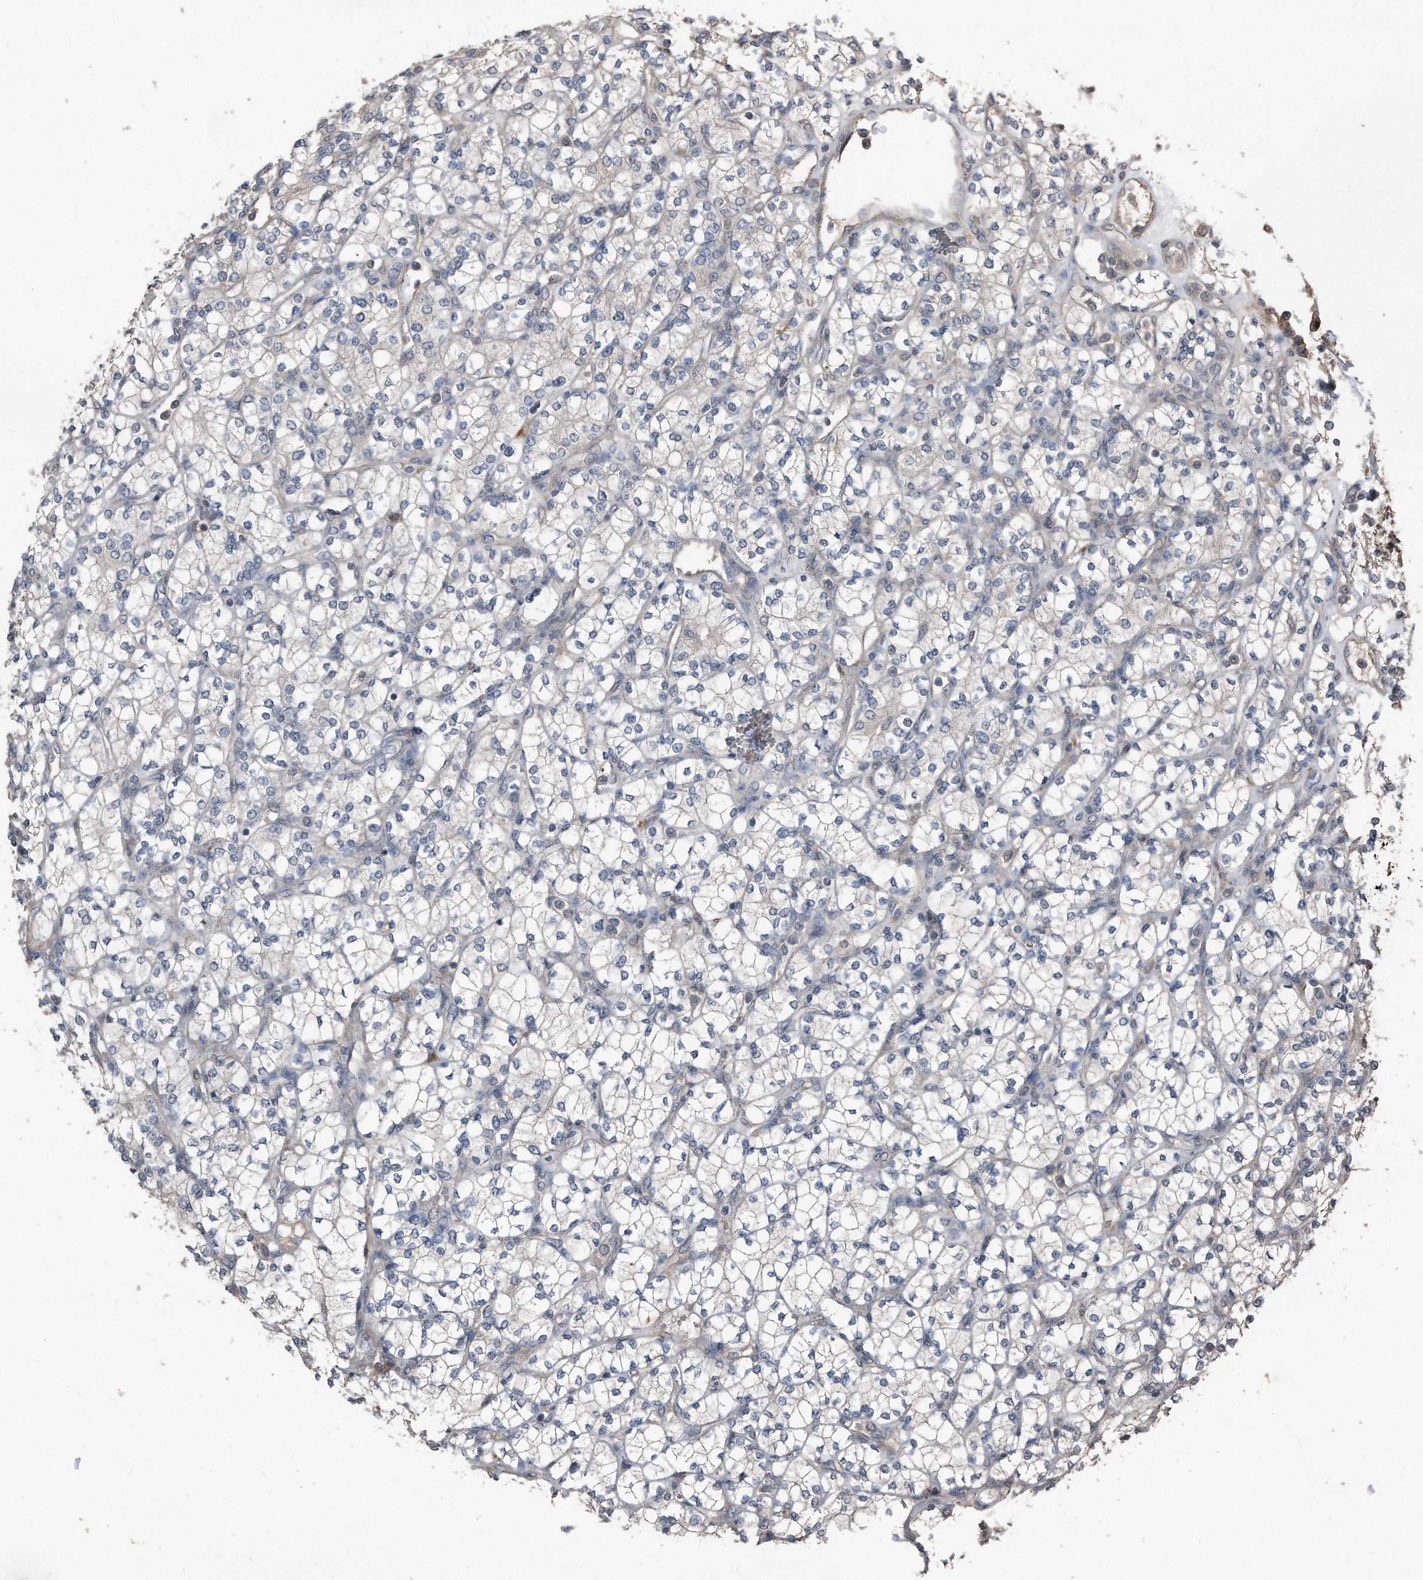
{"staining": {"intensity": "negative", "quantity": "none", "location": "none"}, "tissue": "renal cancer", "cell_type": "Tumor cells", "image_type": "cancer", "snomed": [{"axis": "morphology", "description": "Adenocarcinoma, NOS"}, {"axis": "topography", "description": "Kidney"}], "caption": "This is an immunohistochemistry micrograph of renal cancer (adenocarcinoma). There is no staining in tumor cells.", "gene": "ANKRD10", "patient": {"sex": "male", "age": 77}}